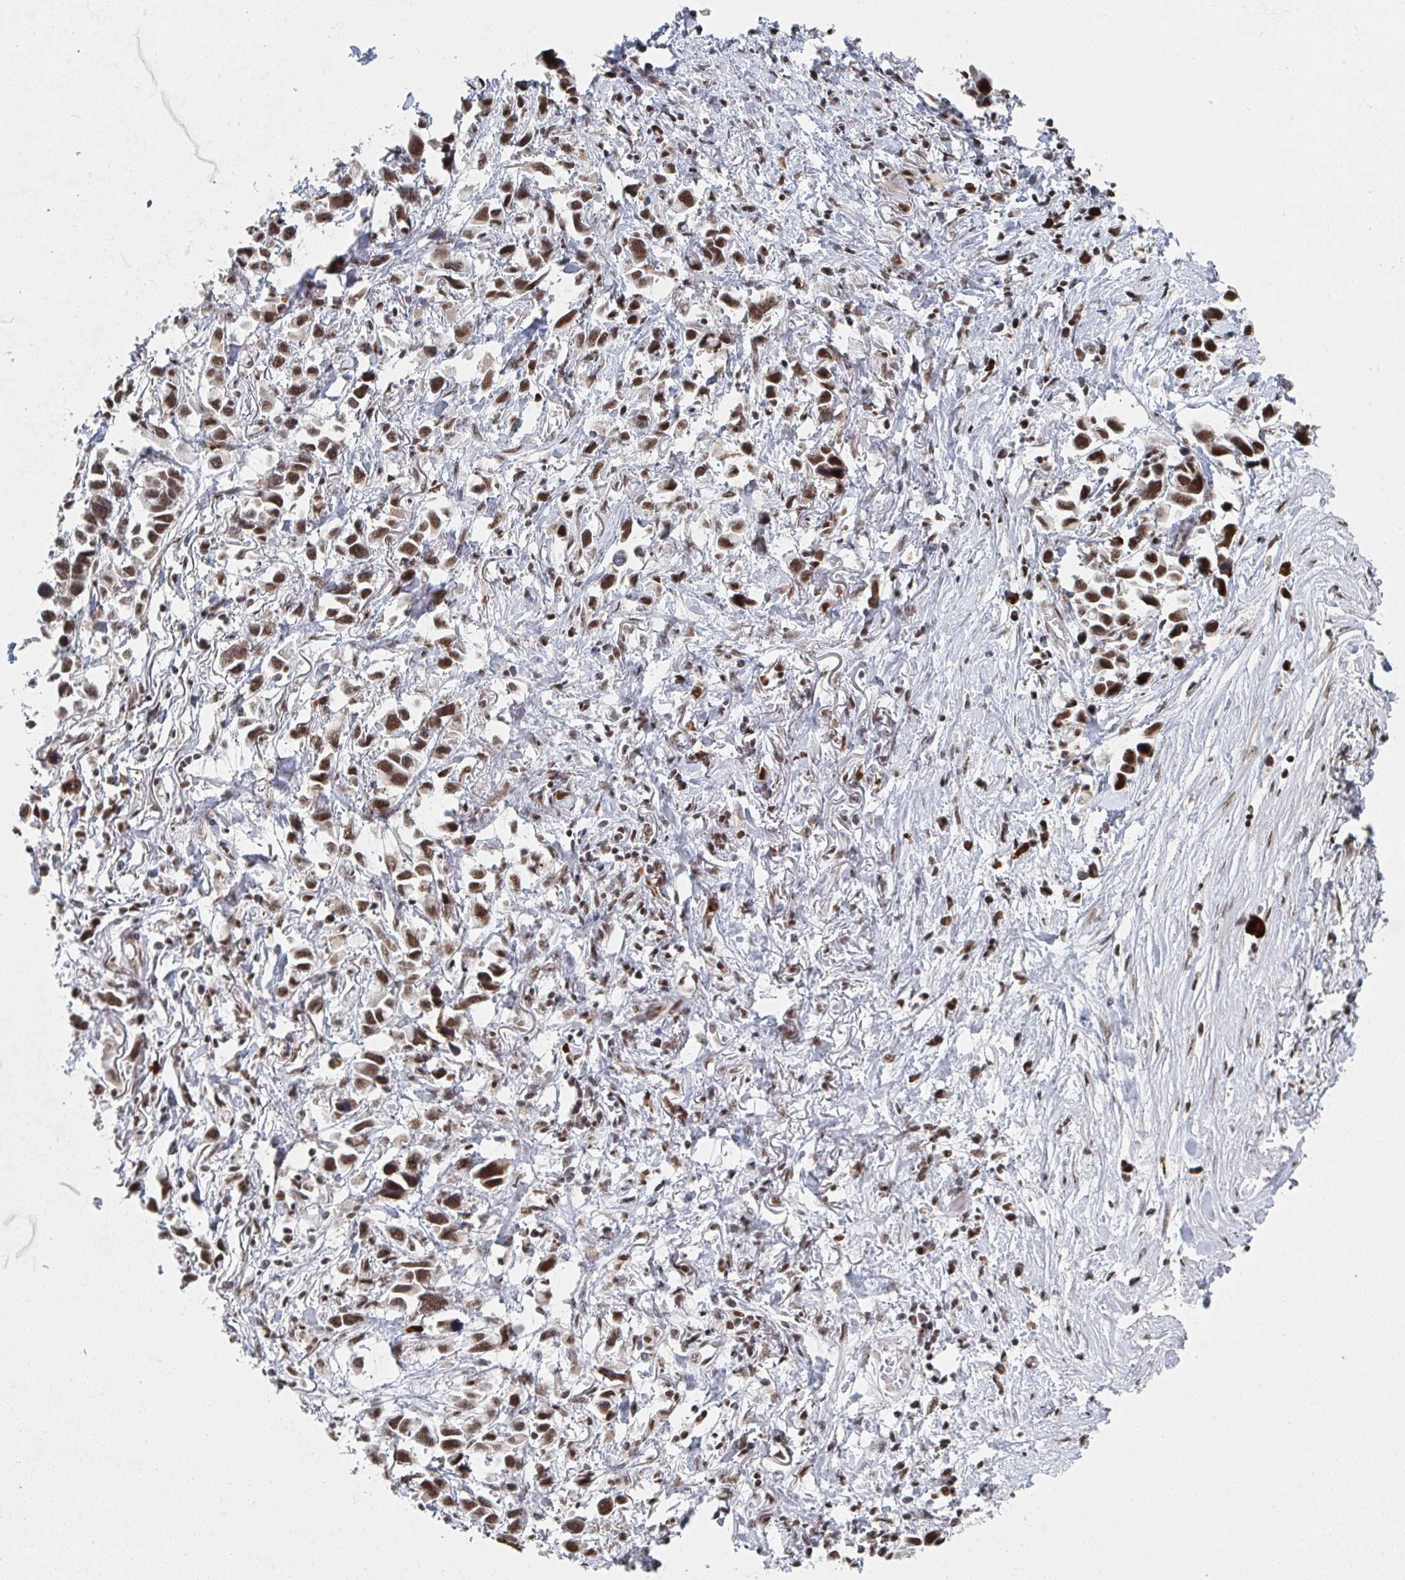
{"staining": {"intensity": "moderate", "quantity": ">75%", "location": "nuclear"}, "tissue": "stomach cancer", "cell_type": "Tumor cells", "image_type": "cancer", "snomed": [{"axis": "morphology", "description": "Adenocarcinoma, NOS"}, {"axis": "topography", "description": "Stomach"}], "caption": "Immunohistochemistry (IHC) of stomach cancer displays medium levels of moderate nuclear positivity in about >75% of tumor cells.", "gene": "MBNL1", "patient": {"sex": "female", "age": 81}}